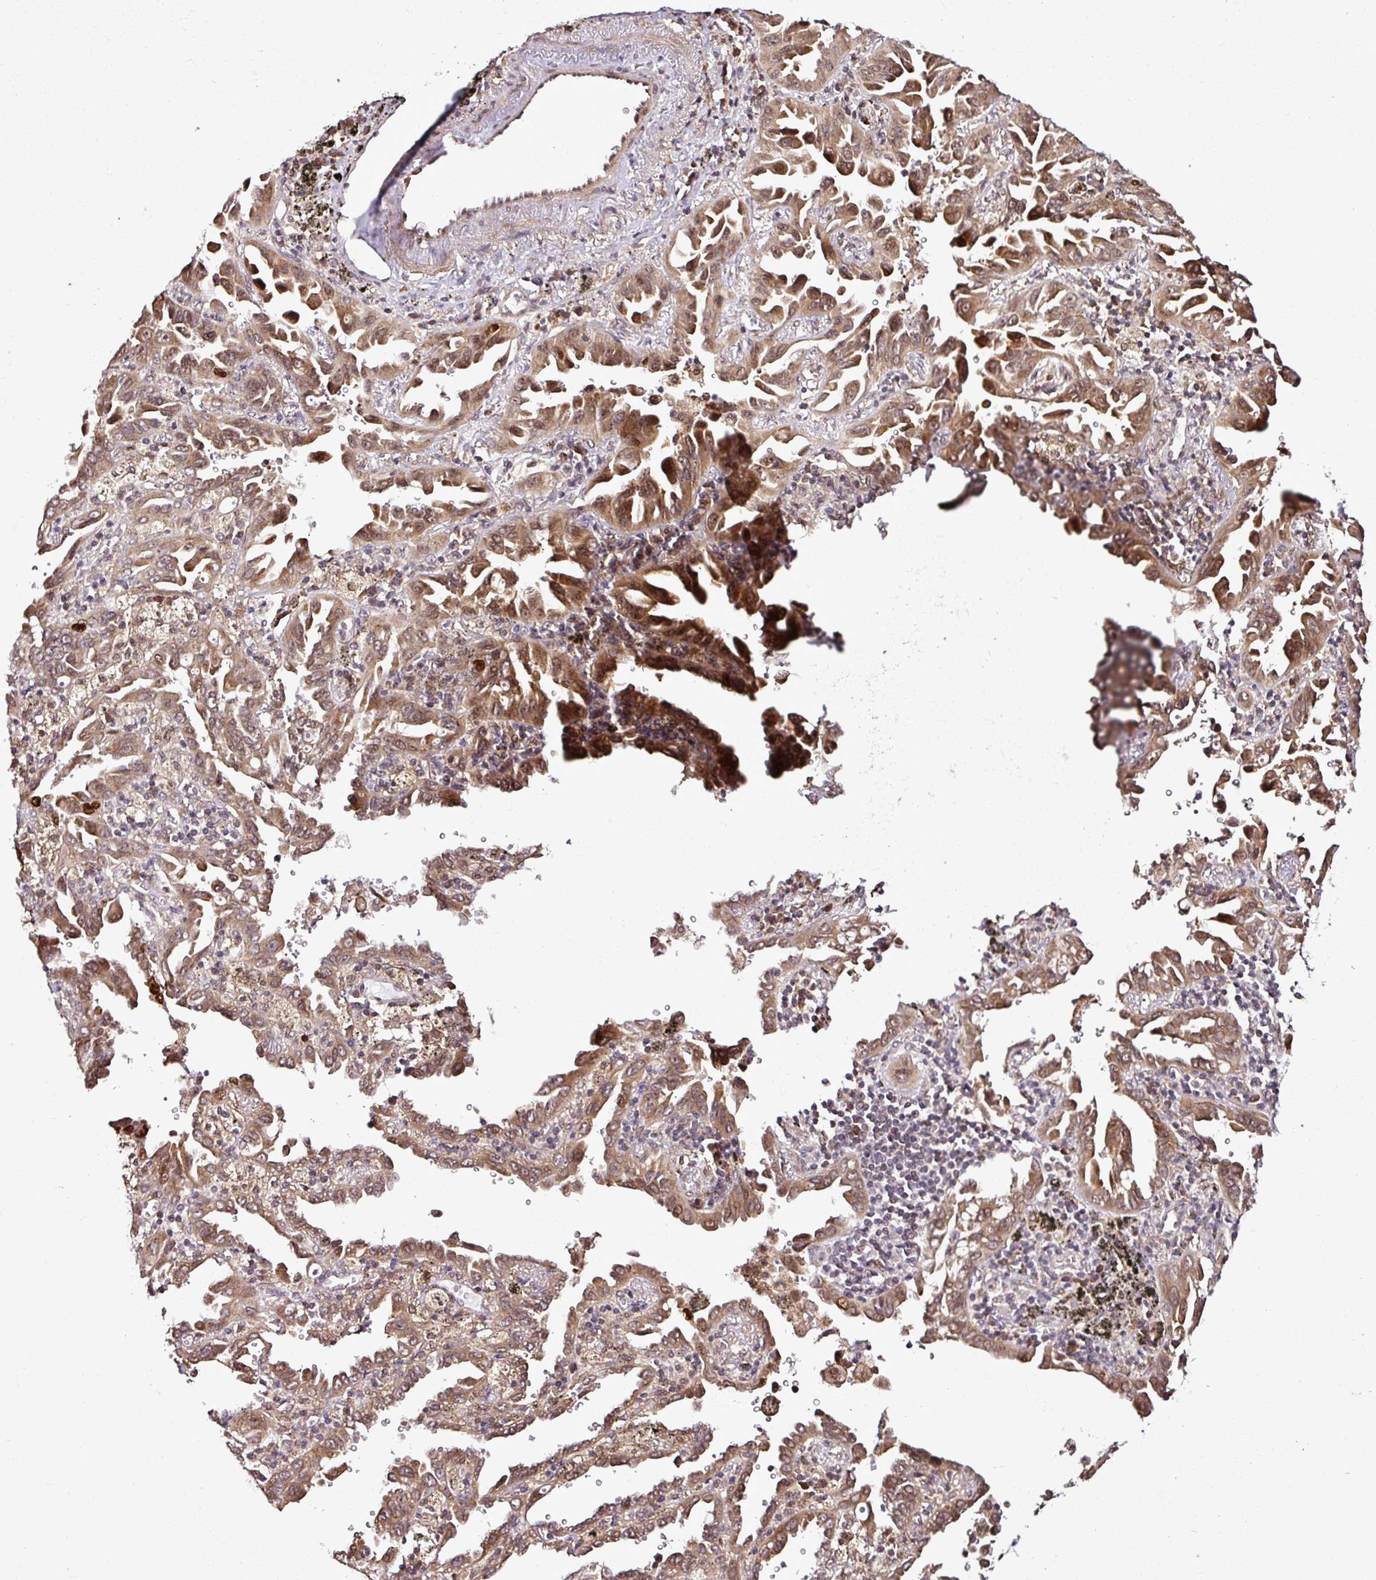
{"staining": {"intensity": "moderate", "quantity": ">75%", "location": "cytoplasmic/membranous,nuclear"}, "tissue": "lung cancer", "cell_type": "Tumor cells", "image_type": "cancer", "snomed": [{"axis": "morphology", "description": "Adenocarcinoma, NOS"}, {"axis": "topography", "description": "Lung"}], "caption": "Immunohistochemical staining of human adenocarcinoma (lung) exhibits moderate cytoplasmic/membranous and nuclear protein expression in approximately >75% of tumor cells. (DAB = brown stain, brightfield microscopy at high magnification).", "gene": "FAM153A", "patient": {"sex": "male", "age": 68}}